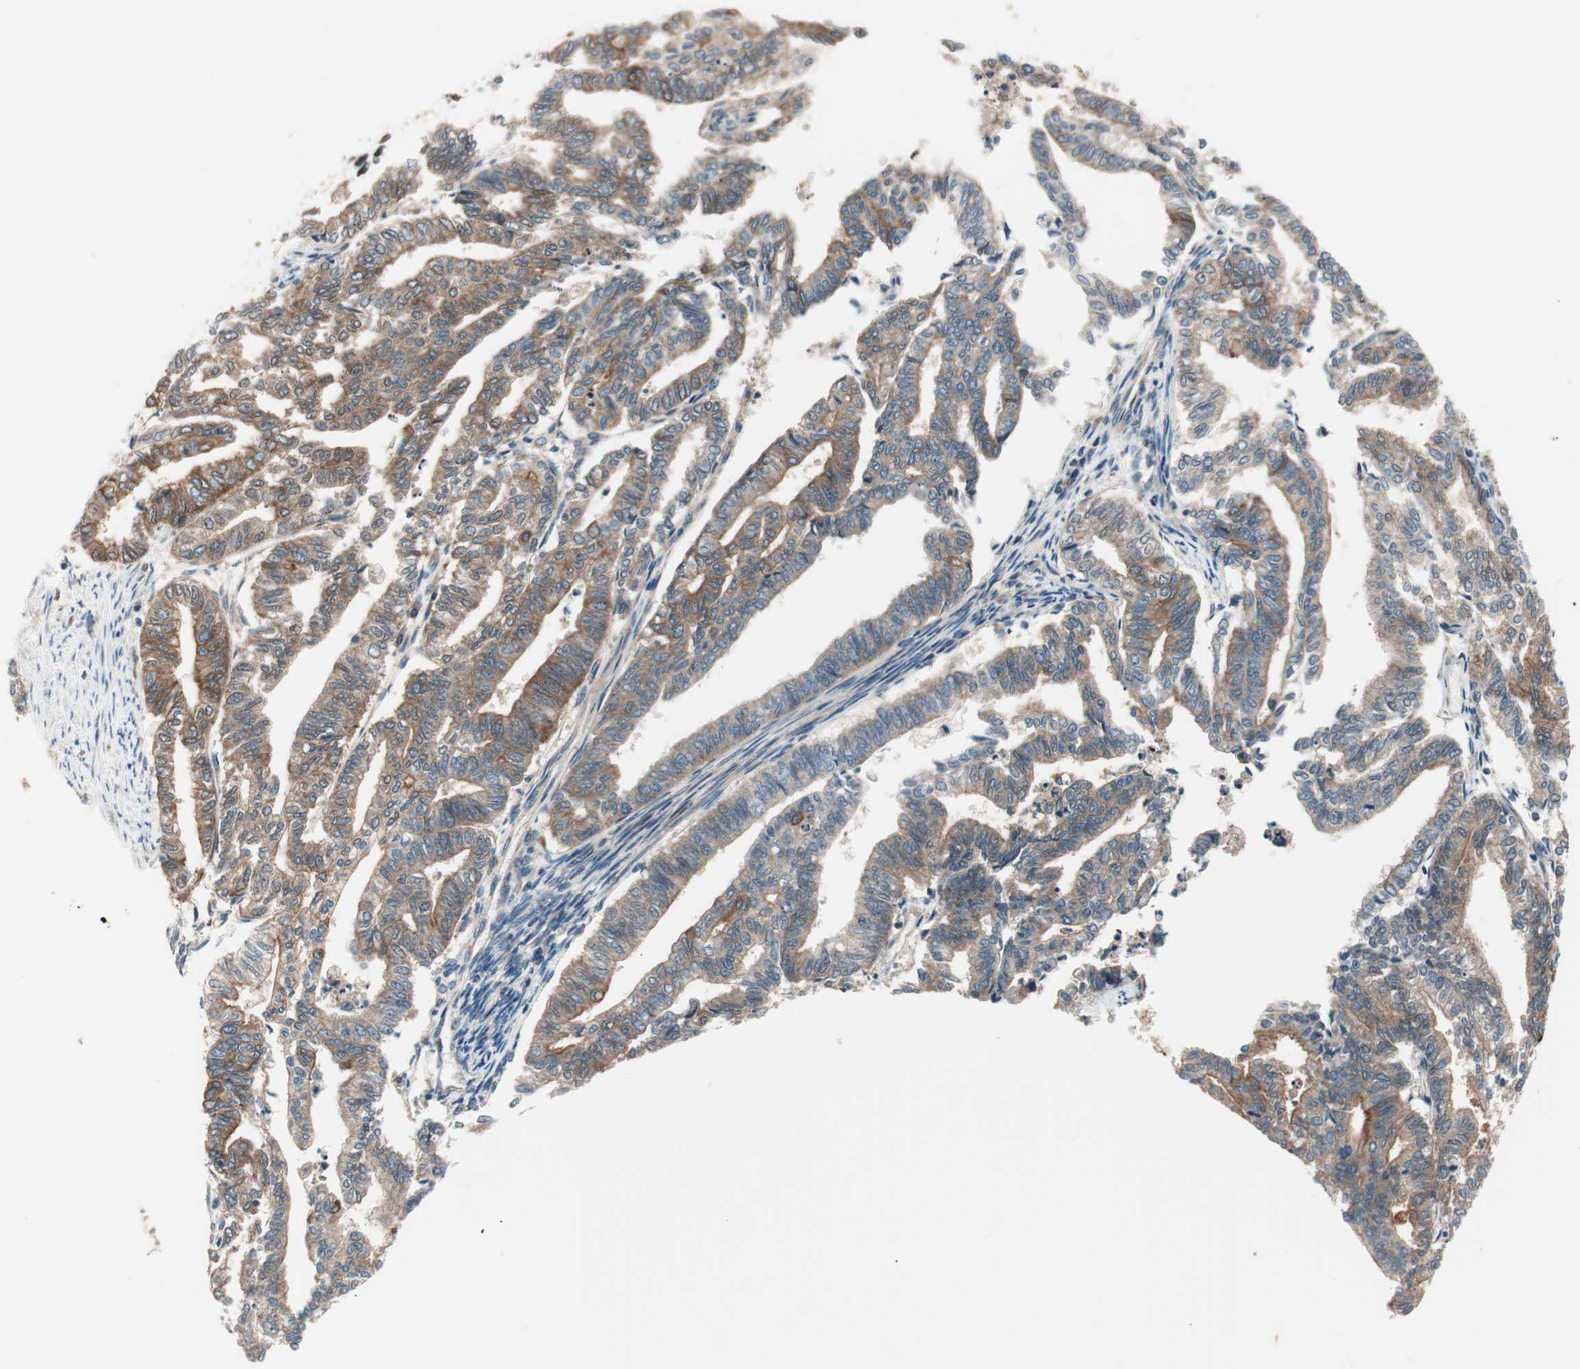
{"staining": {"intensity": "strong", "quantity": ">75%", "location": "cytoplasmic/membranous"}, "tissue": "endometrial cancer", "cell_type": "Tumor cells", "image_type": "cancer", "snomed": [{"axis": "morphology", "description": "Adenocarcinoma, NOS"}, {"axis": "topography", "description": "Endometrium"}], "caption": "Brown immunohistochemical staining in human endometrial adenocarcinoma exhibits strong cytoplasmic/membranous positivity in approximately >75% of tumor cells.", "gene": "TSG101", "patient": {"sex": "female", "age": 79}}